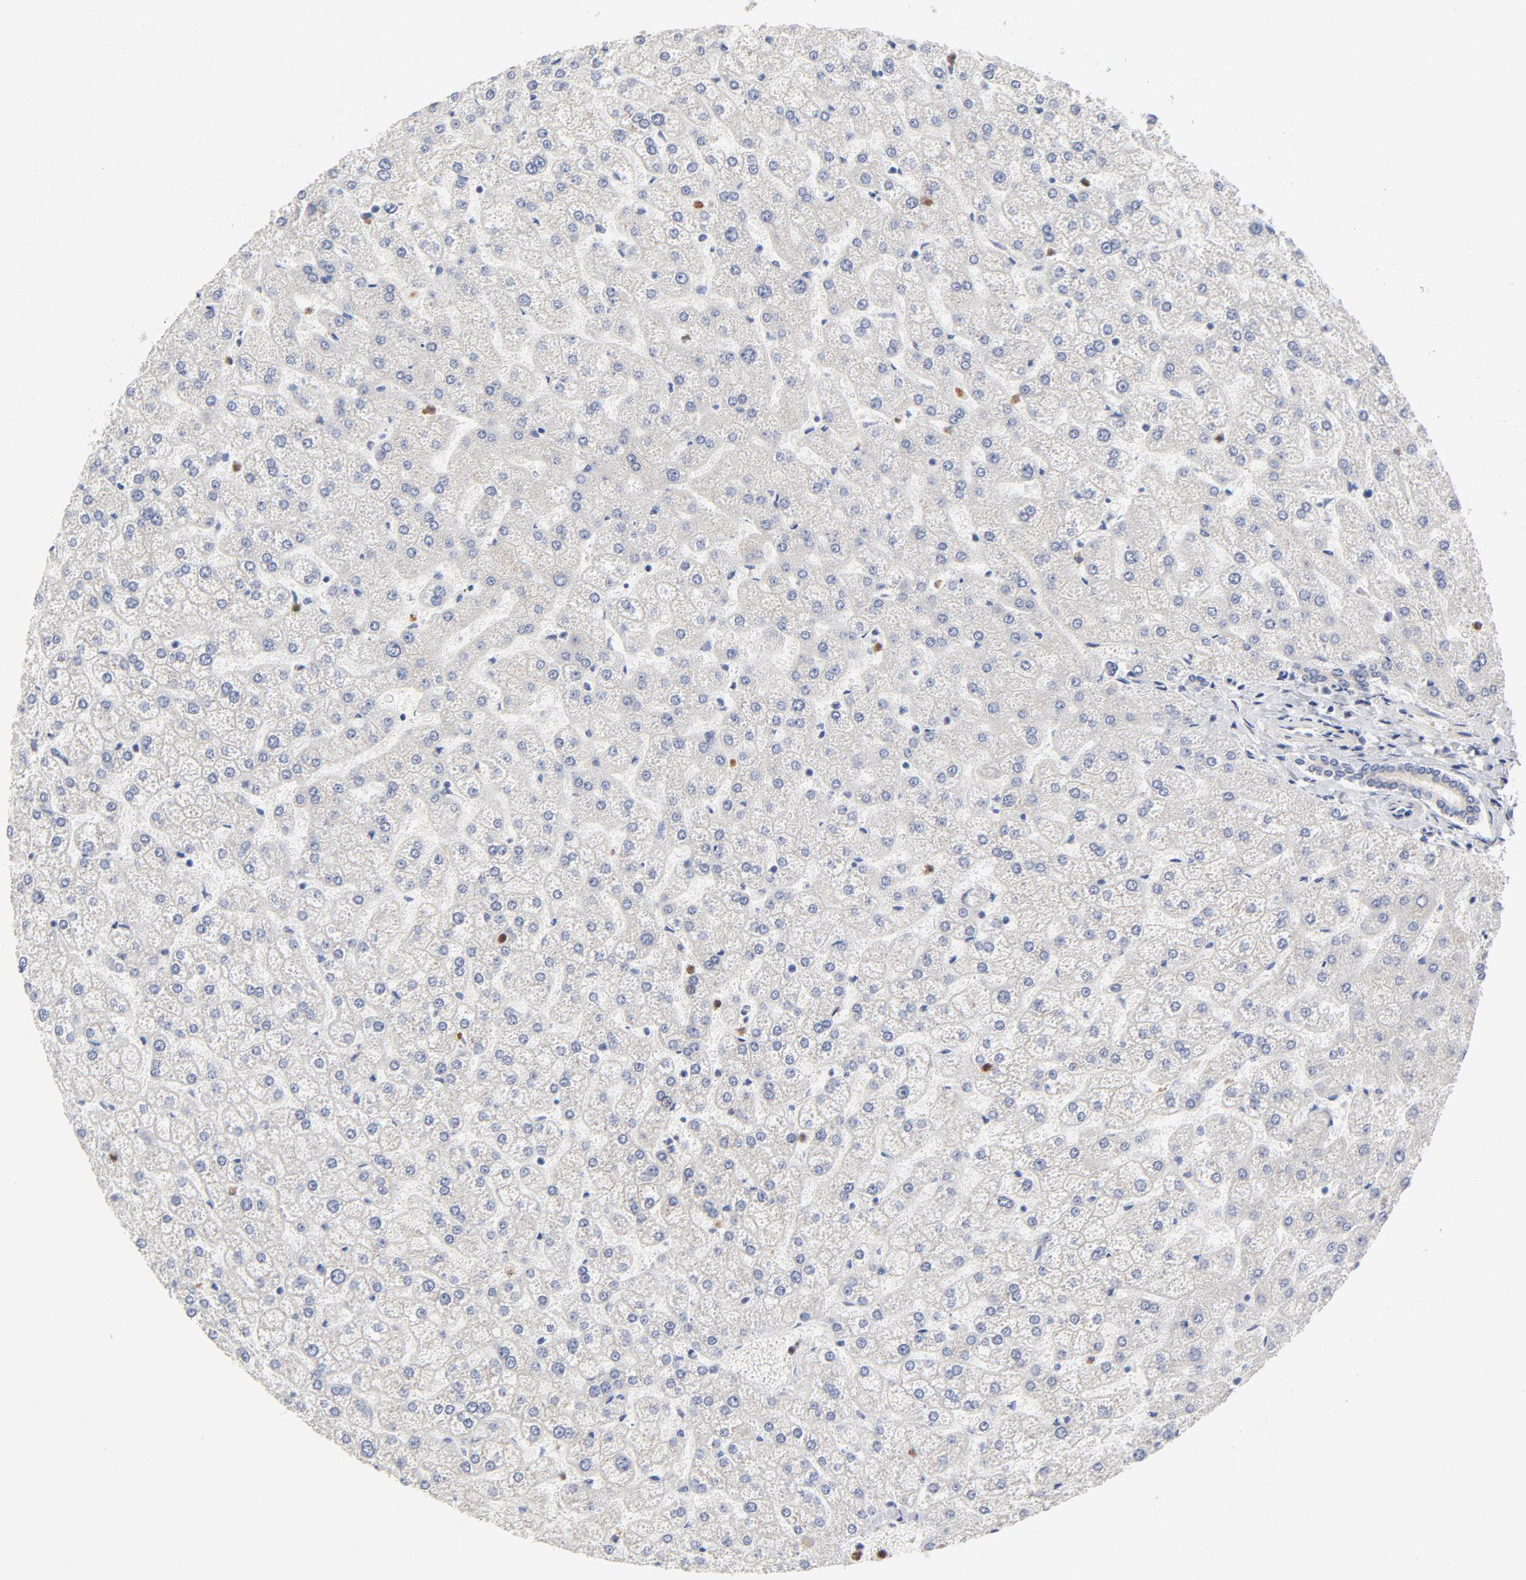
{"staining": {"intensity": "negative", "quantity": "none", "location": "none"}, "tissue": "liver", "cell_type": "Cholangiocytes", "image_type": "normal", "snomed": [{"axis": "morphology", "description": "Normal tissue, NOS"}, {"axis": "topography", "description": "Liver"}], "caption": "The histopathology image shows no significant positivity in cholangiocytes of liver. (DAB immunohistochemistry (IHC) visualized using brightfield microscopy, high magnification).", "gene": "ASMTL", "patient": {"sex": "female", "age": 32}}